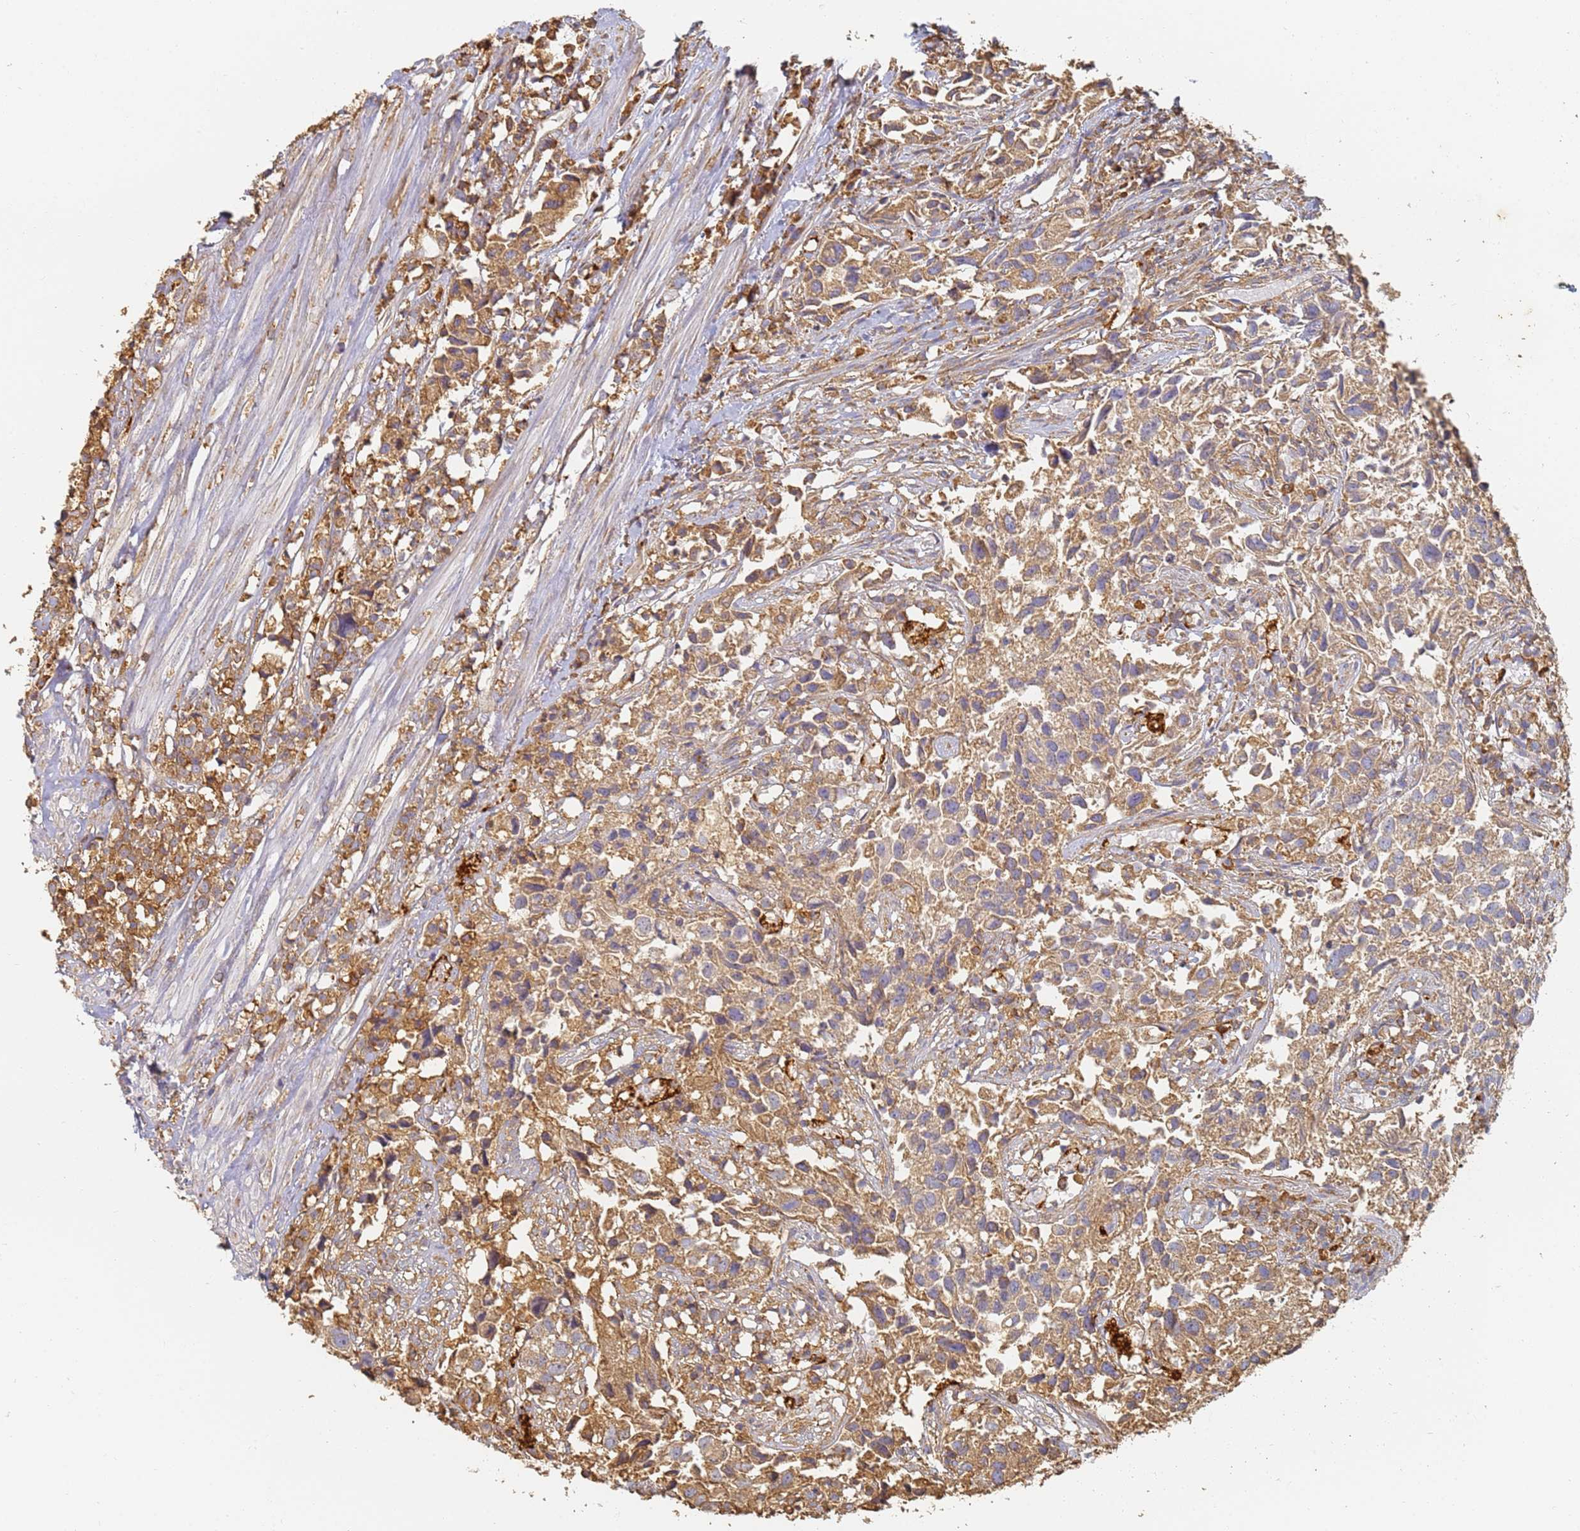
{"staining": {"intensity": "moderate", "quantity": ">75%", "location": "cytoplasmic/membranous"}, "tissue": "urothelial cancer", "cell_type": "Tumor cells", "image_type": "cancer", "snomed": [{"axis": "morphology", "description": "Urothelial carcinoma, High grade"}, {"axis": "topography", "description": "Urinary bladder"}], "caption": "Protein staining by IHC shows moderate cytoplasmic/membranous positivity in about >75% of tumor cells in urothelial cancer.", "gene": "BIN2", "patient": {"sex": "female", "age": 75}}